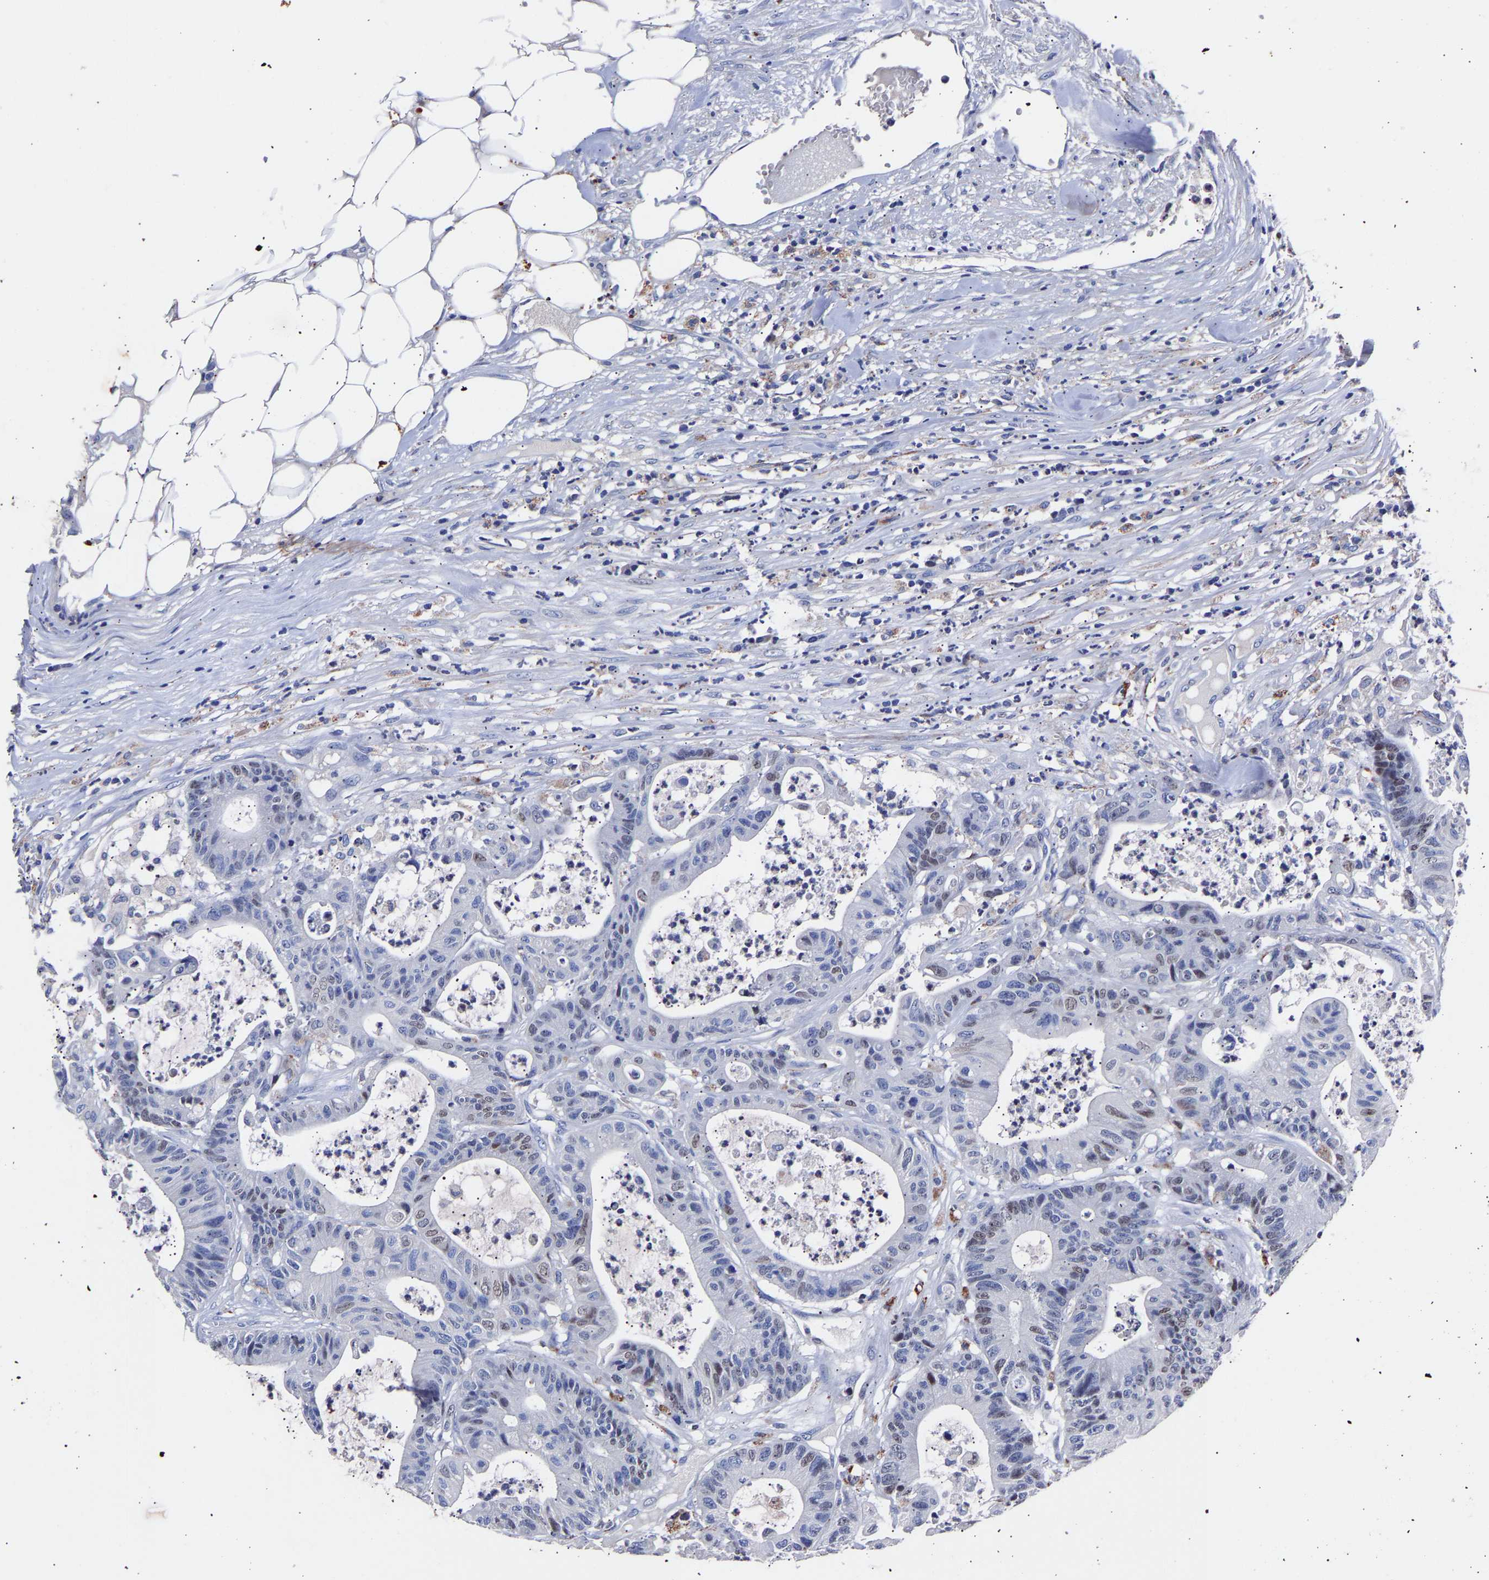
{"staining": {"intensity": "weak", "quantity": "<25%", "location": "nuclear"}, "tissue": "colorectal cancer", "cell_type": "Tumor cells", "image_type": "cancer", "snomed": [{"axis": "morphology", "description": "Adenocarcinoma, NOS"}, {"axis": "topography", "description": "Colon"}], "caption": "Micrograph shows no significant protein staining in tumor cells of colorectal cancer.", "gene": "SEM1", "patient": {"sex": "female", "age": 84}}